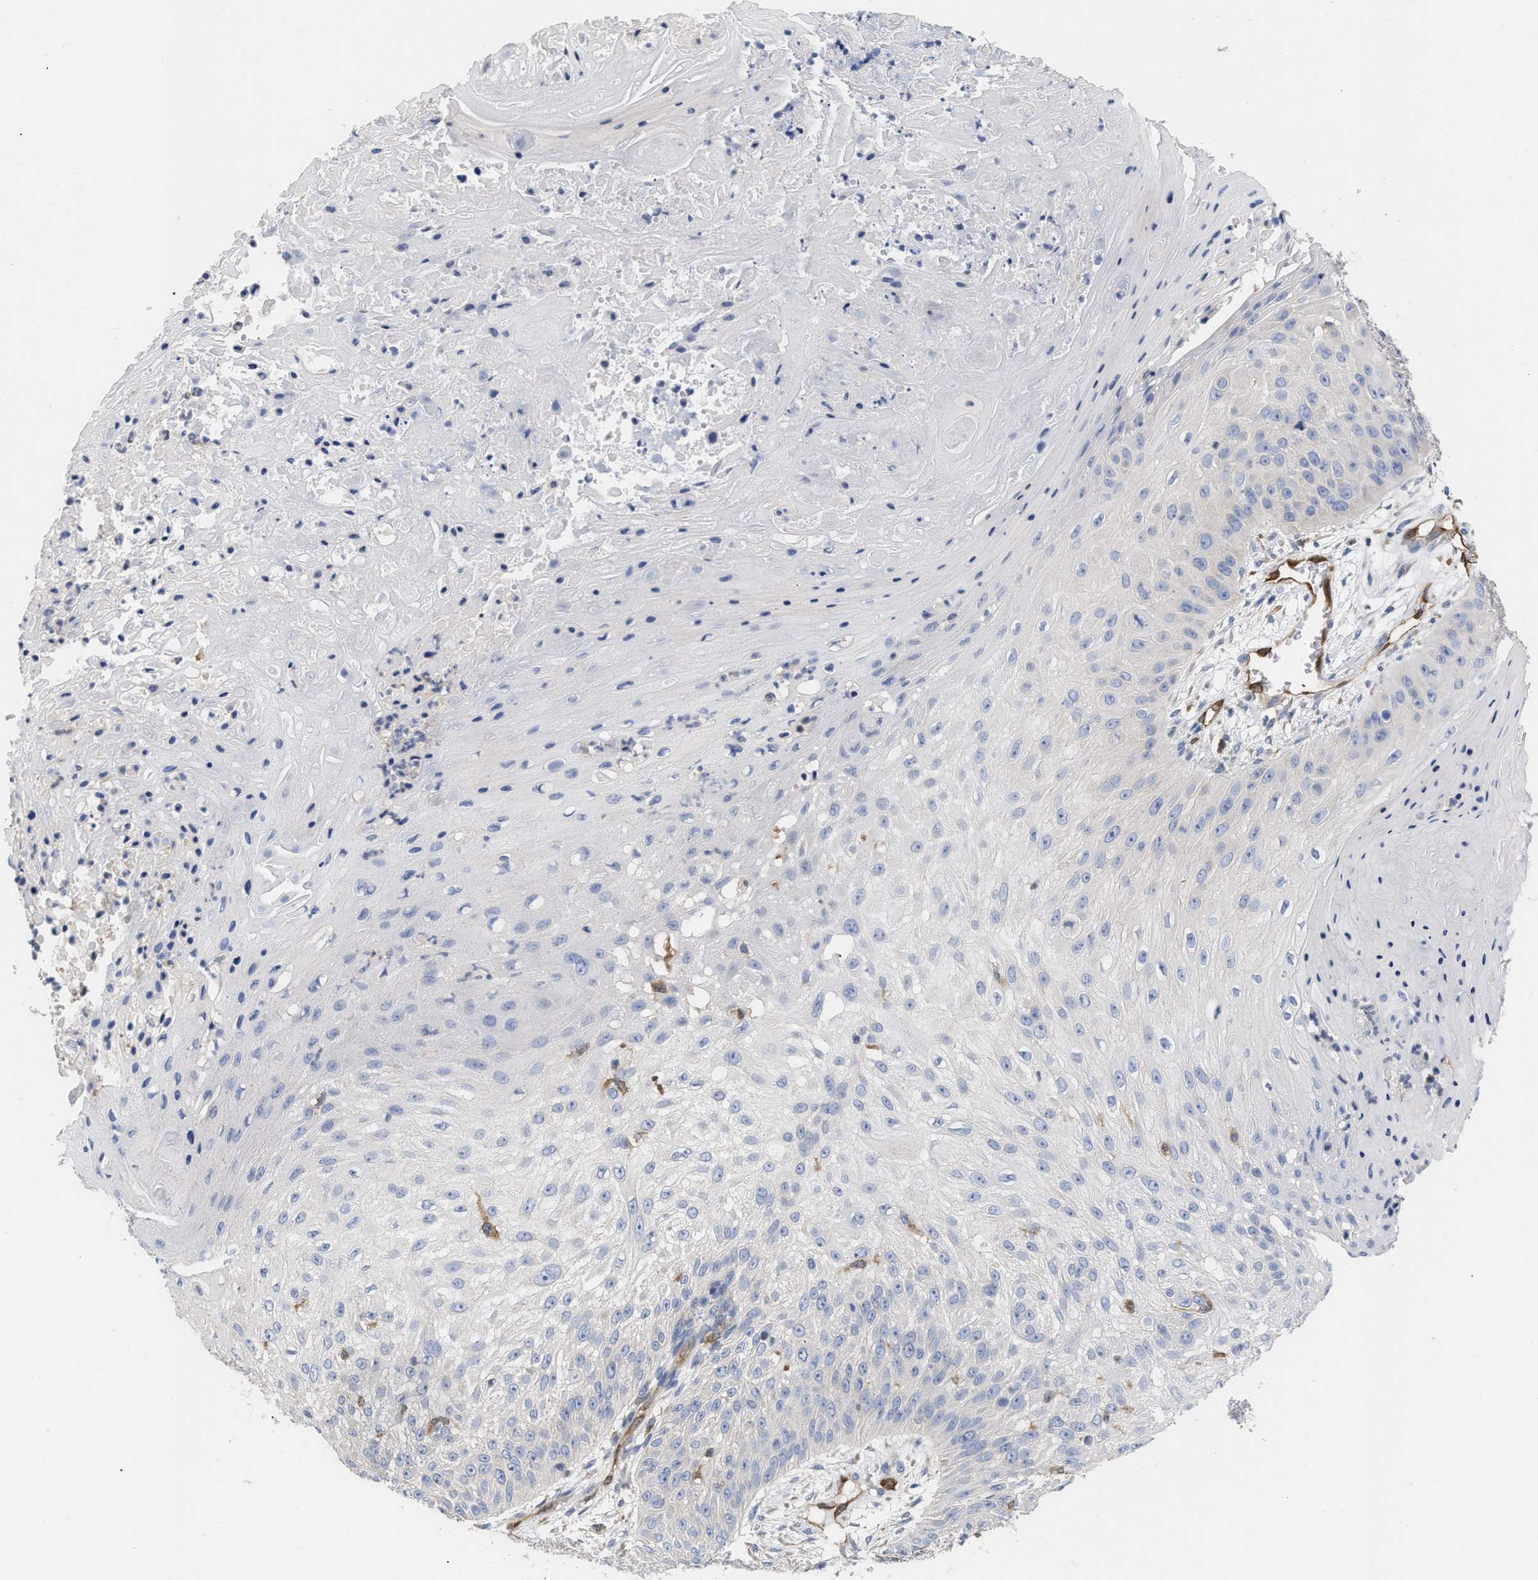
{"staining": {"intensity": "negative", "quantity": "none", "location": "none"}, "tissue": "skin cancer", "cell_type": "Tumor cells", "image_type": "cancer", "snomed": [{"axis": "morphology", "description": "Squamous cell carcinoma, NOS"}, {"axis": "topography", "description": "Skin"}], "caption": "Tumor cells are negative for brown protein staining in skin cancer.", "gene": "GIMAP4", "patient": {"sex": "female", "age": 80}}